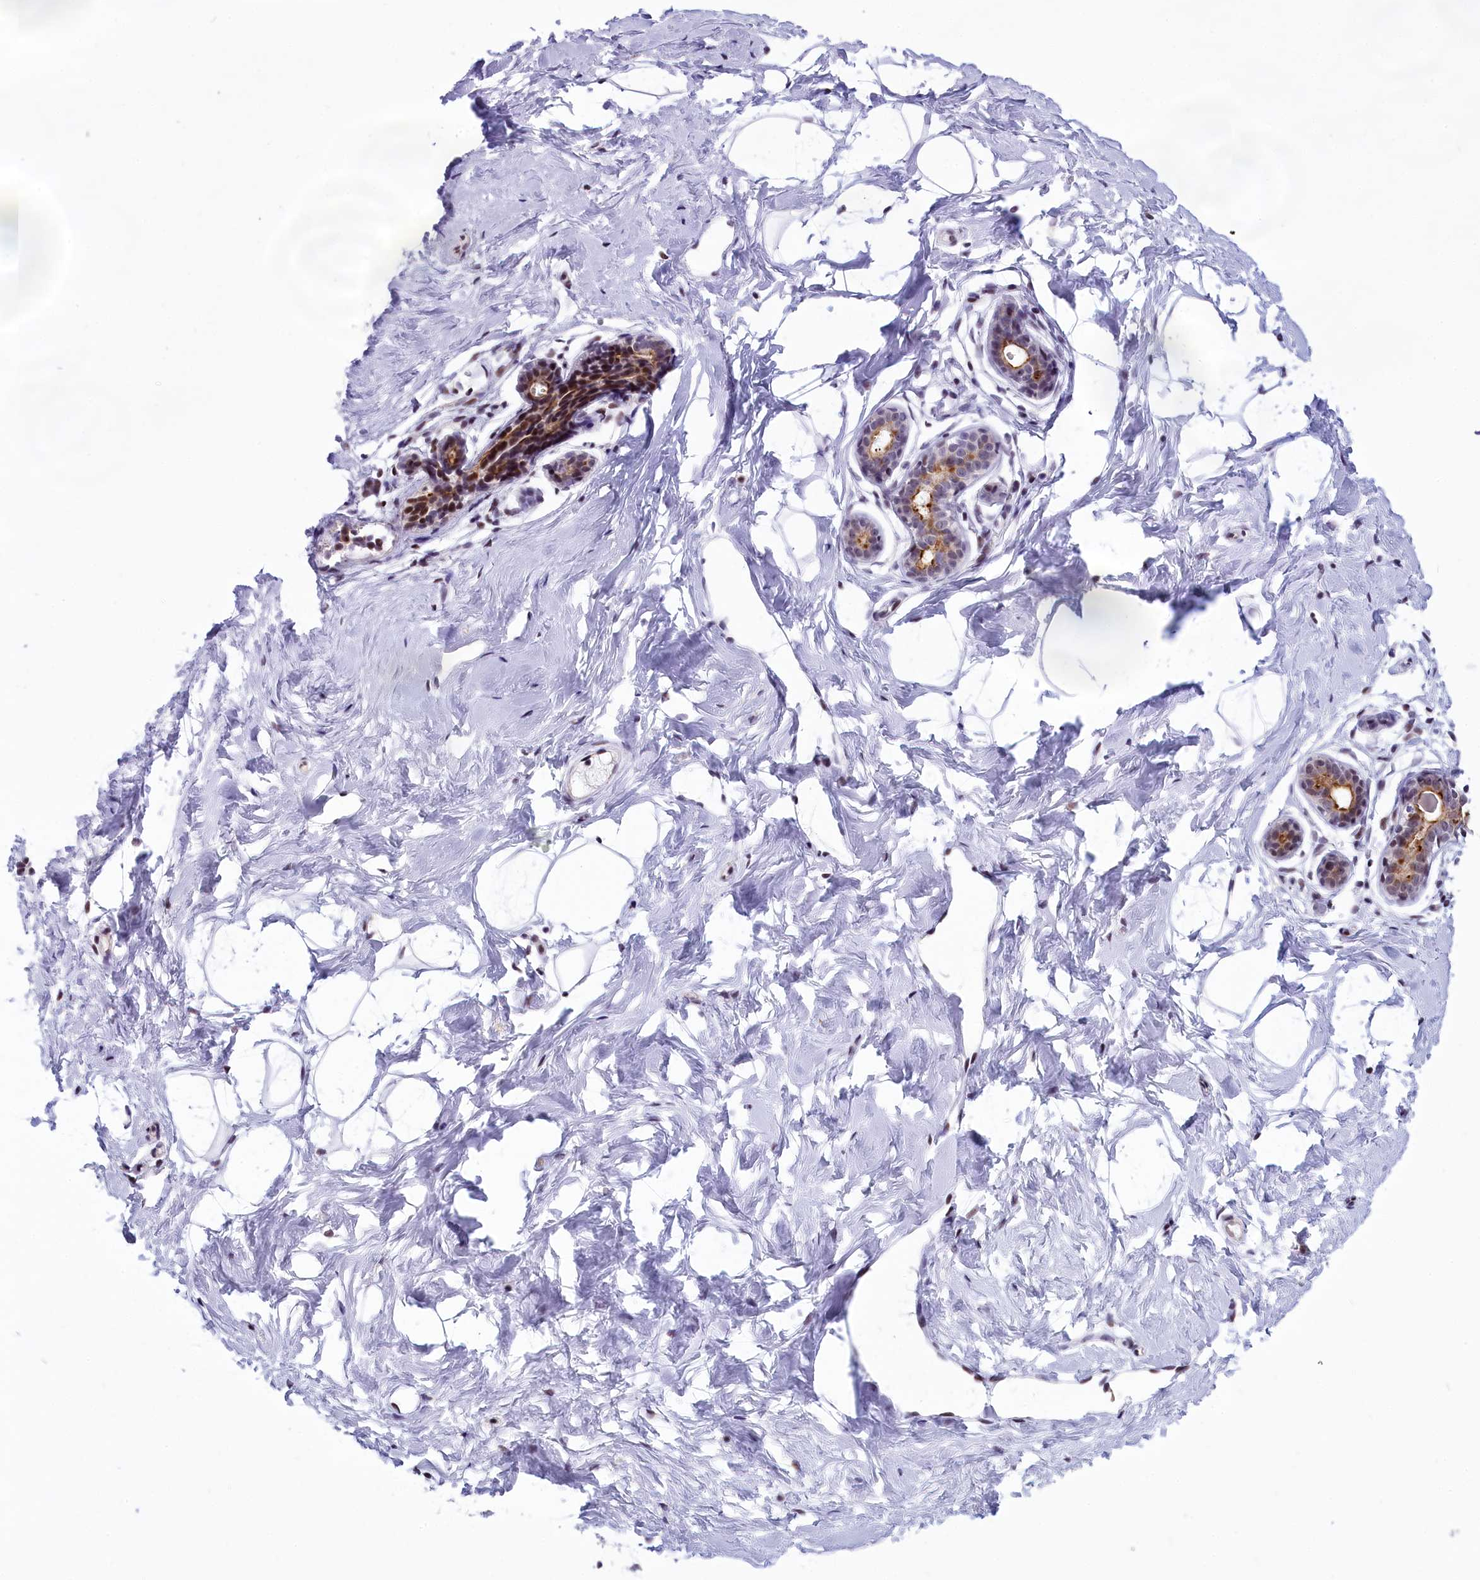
{"staining": {"intensity": "negative", "quantity": "none", "location": "none"}, "tissue": "breast", "cell_type": "Adipocytes", "image_type": "normal", "snomed": [{"axis": "morphology", "description": "Normal tissue, NOS"}, {"axis": "morphology", "description": "Adenoma, NOS"}, {"axis": "topography", "description": "Breast"}], "caption": "Adipocytes show no significant protein expression in normal breast. (Immunohistochemistry (ihc), brightfield microscopy, high magnification).", "gene": "SPIRE2", "patient": {"sex": "female", "age": 23}}